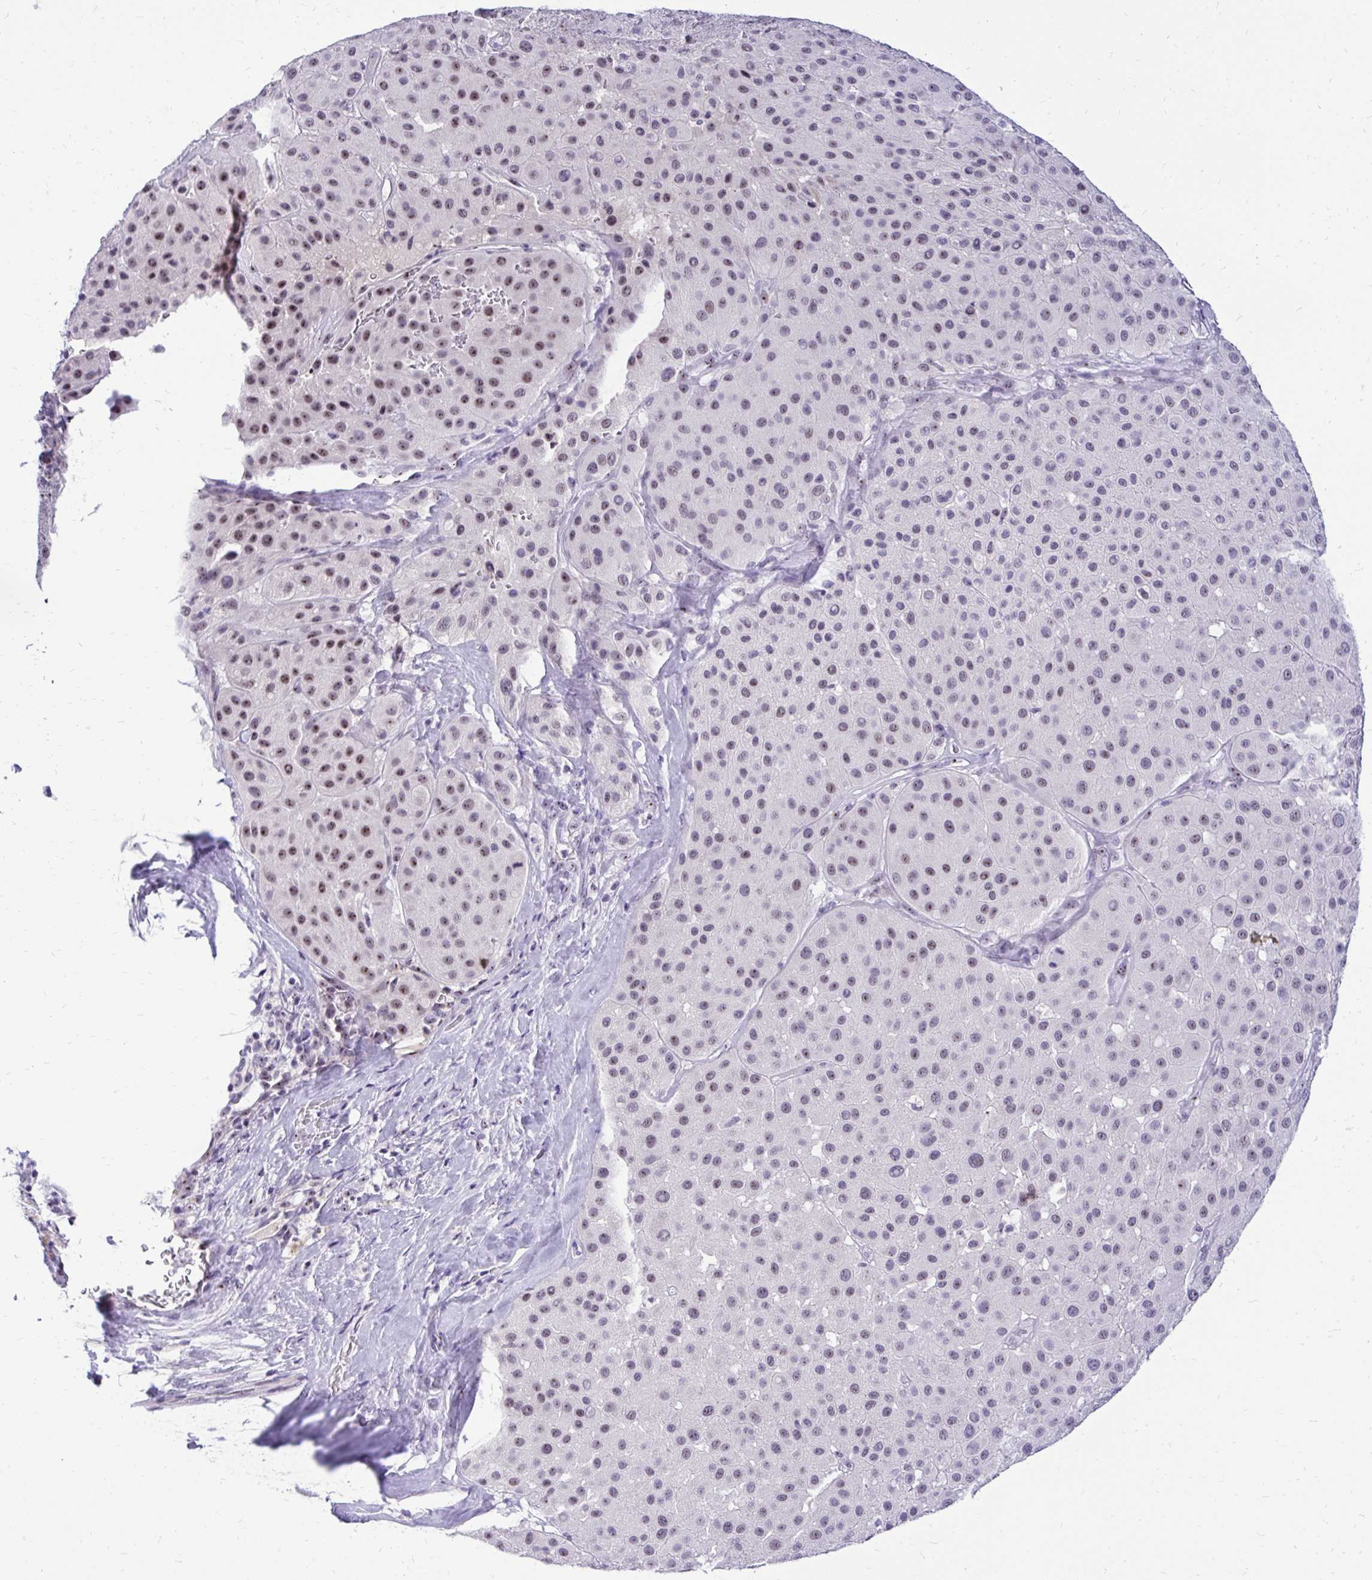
{"staining": {"intensity": "weak", "quantity": "<25%", "location": "nuclear"}, "tissue": "melanoma", "cell_type": "Tumor cells", "image_type": "cancer", "snomed": [{"axis": "morphology", "description": "Malignant melanoma, Metastatic site"}, {"axis": "topography", "description": "Smooth muscle"}], "caption": "This is an immunohistochemistry (IHC) micrograph of malignant melanoma (metastatic site). There is no expression in tumor cells.", "gene": "NIFK", "patient": {"sex": "male", "age": 41}}